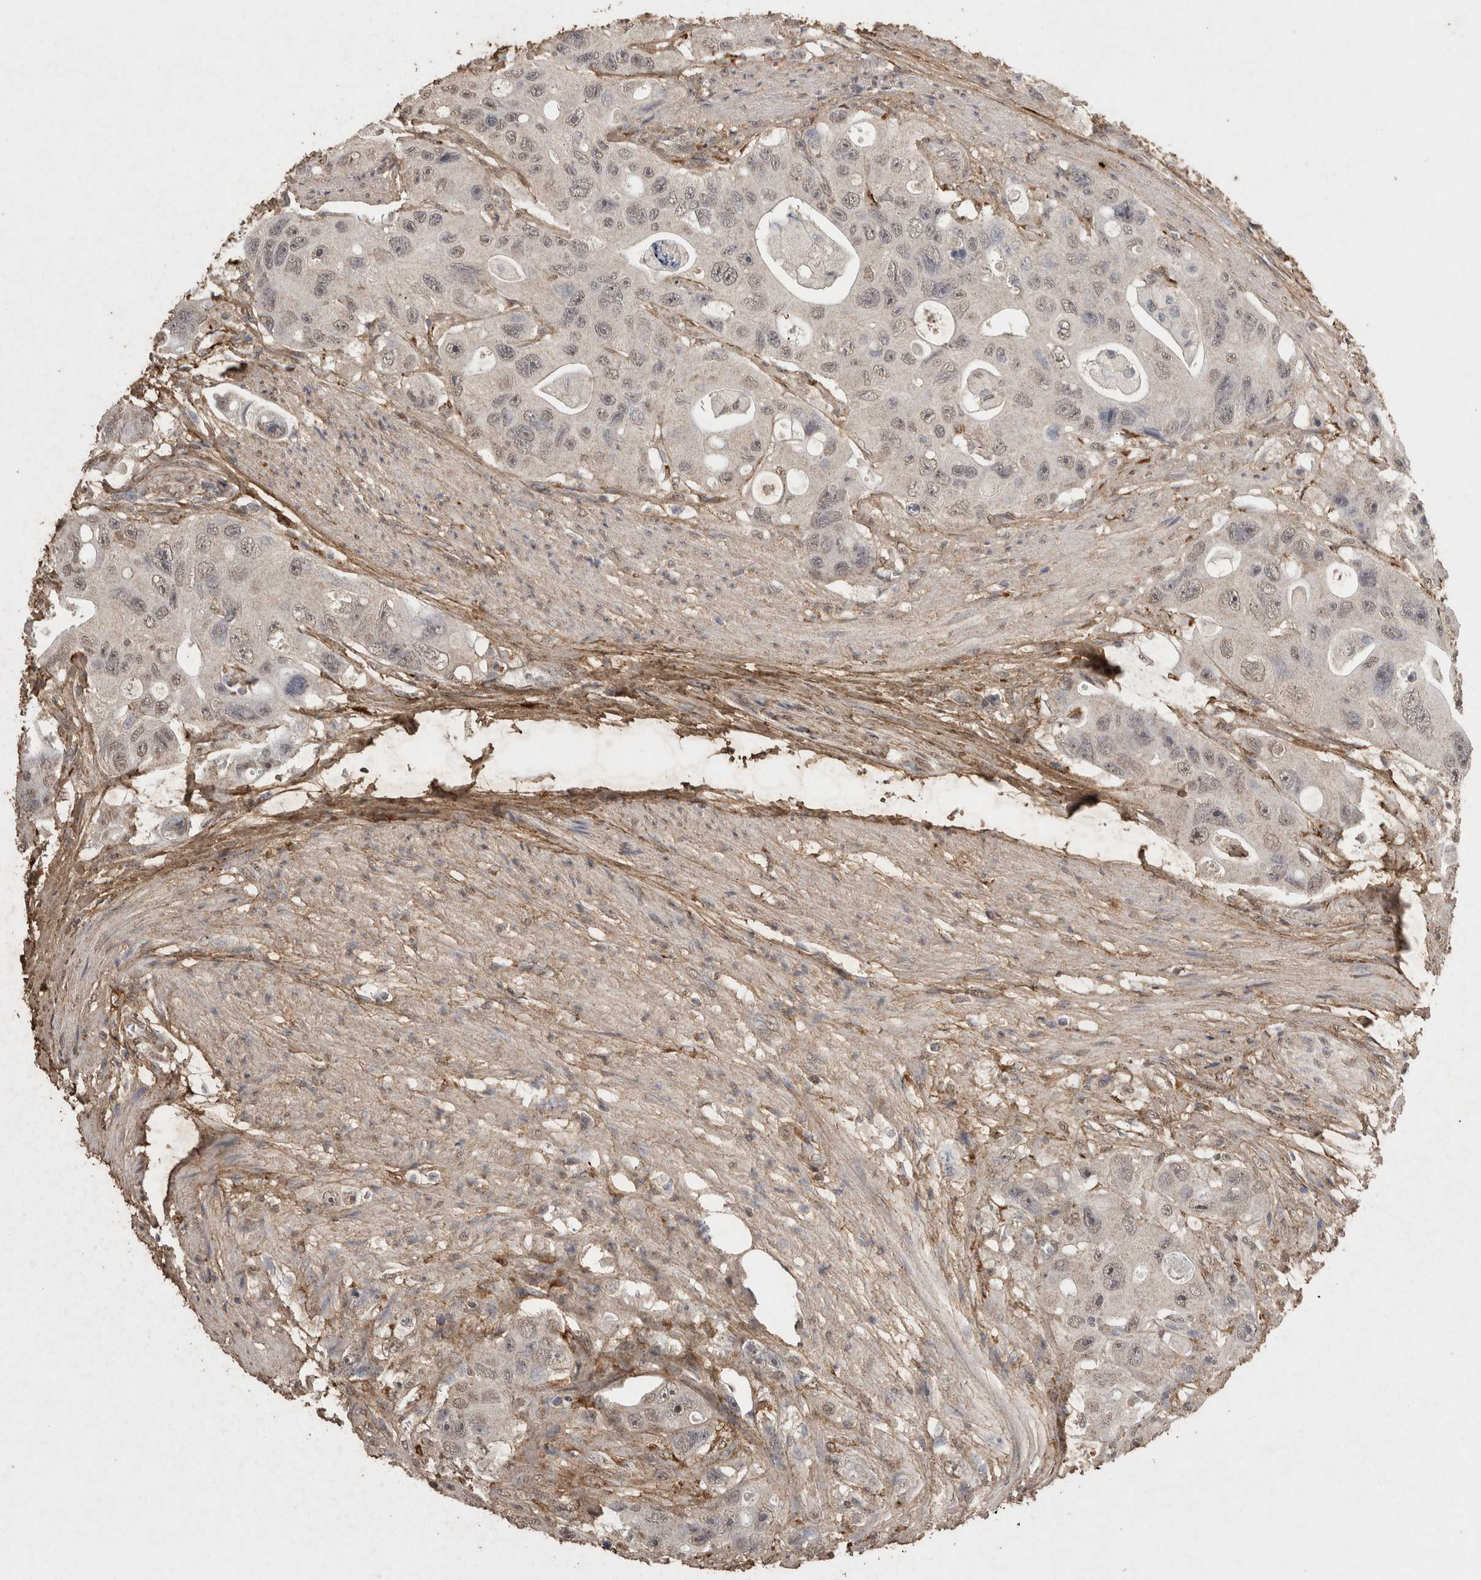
{"staining": {"intensity": "negative", "quantity": "none", "location": "none"}, "tissue": "colorectal cancer", "cell_type": "Tumor cells", "image_type": "cancer", "snomed": [{"axis": "morphology", "description": "Adenocarcinoma, NOS"}, {"axis": "topography", "description": "Colon"}], "caption": "The immunohistochemistry image has no significant positivity in tumor cells of colorectal adenocarcinoma tissue. (Immunohistochemistry (ihc), brightfield microscopy, high magnification).", "gene": "C1QTNF5", "patient": {"sex": "female", "age": 46}}